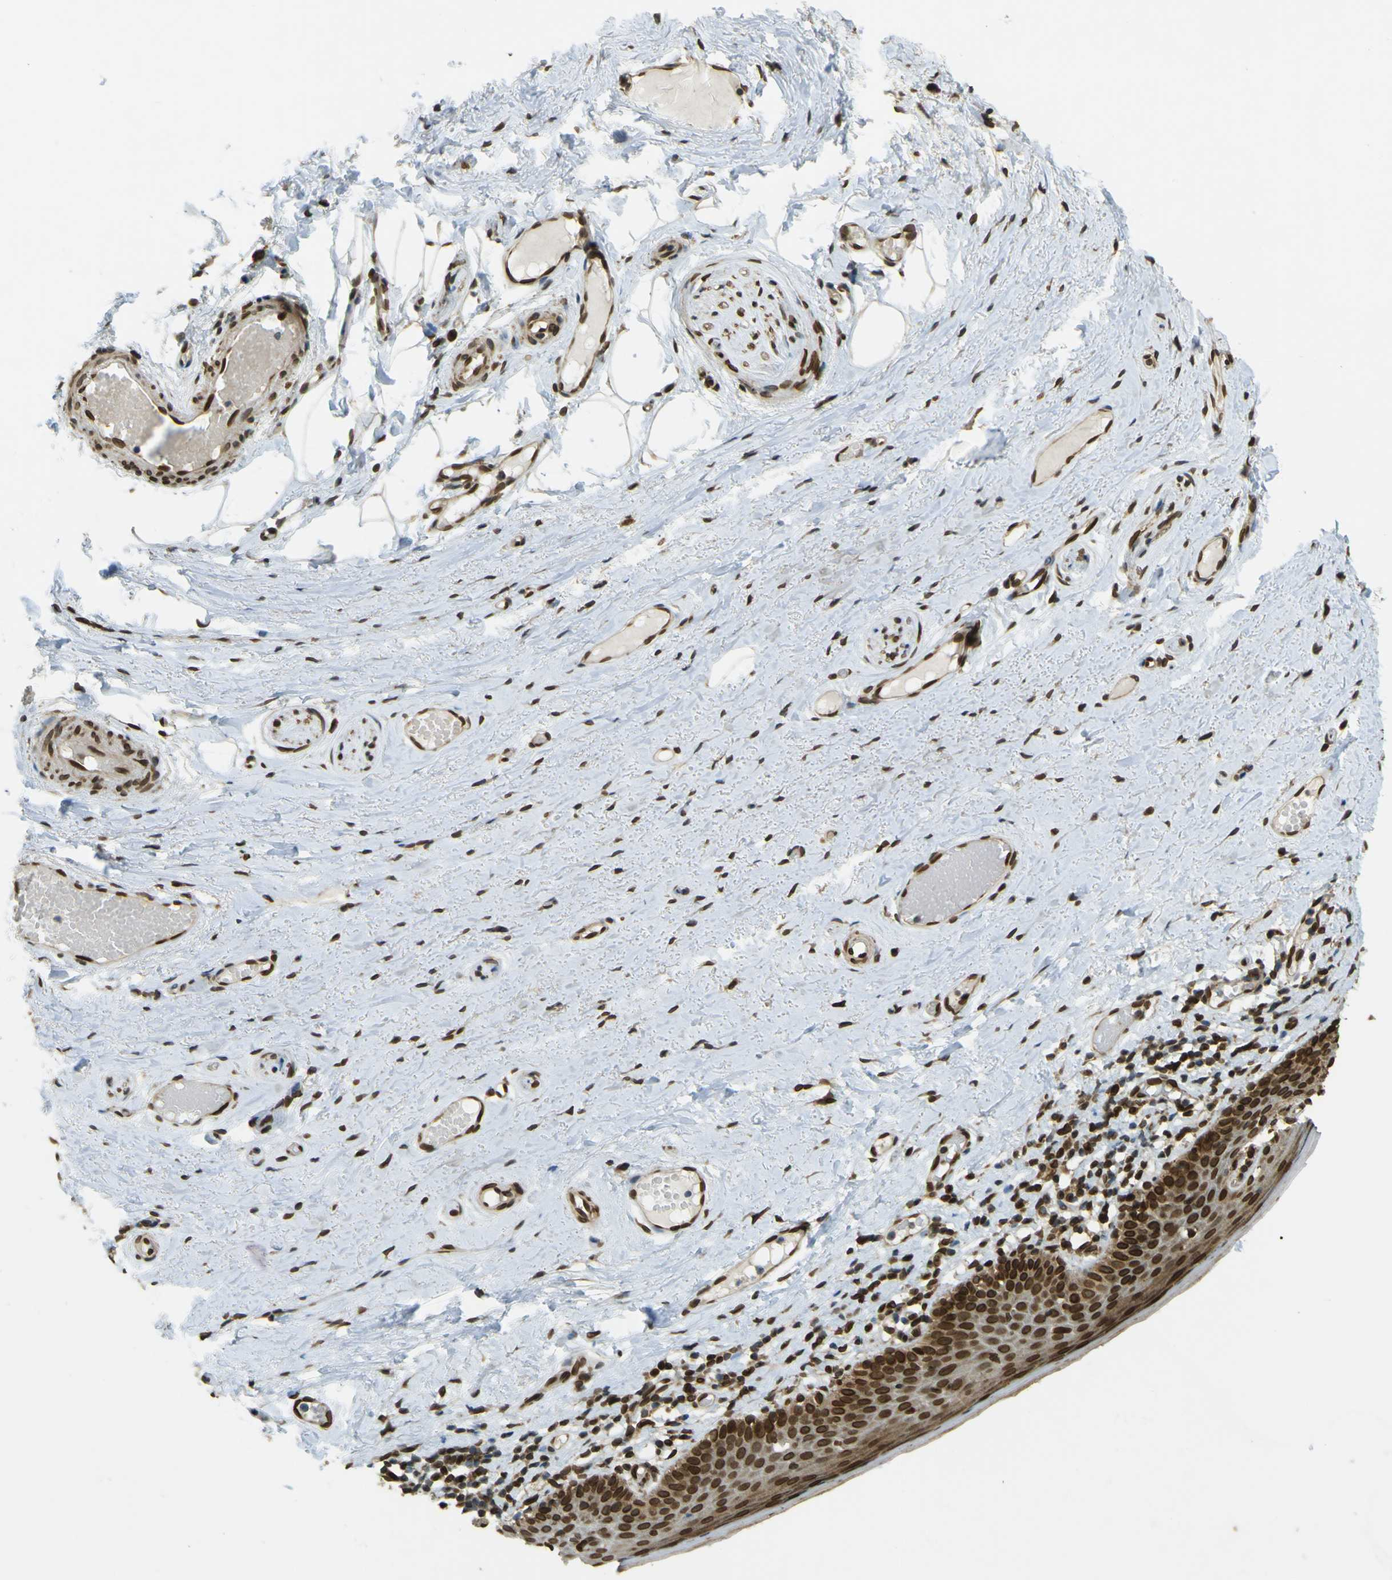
{"staining": {"intensity": "moderate", "quantity": ">75%", "location": "cytoplasmic/membranous,nuclear"}, "tissue": "skin", "cell_type": "Epidermal cells", "image_type": "normal", "snomed": [{"axis": "morphology", "description": "Normal tissue, NOS"}, {"axis": "topography", "description": "Vulva"}], "caption": "Epidermal cells display medium levels of moderate cytoplasmic/membranous,nuclear positivity in about >75% of cells in benign skin. (IHC, brightfield microscopy, high magnification).", "gene": "GALNT1", "patient": {"sex": "female", "age": 54}}